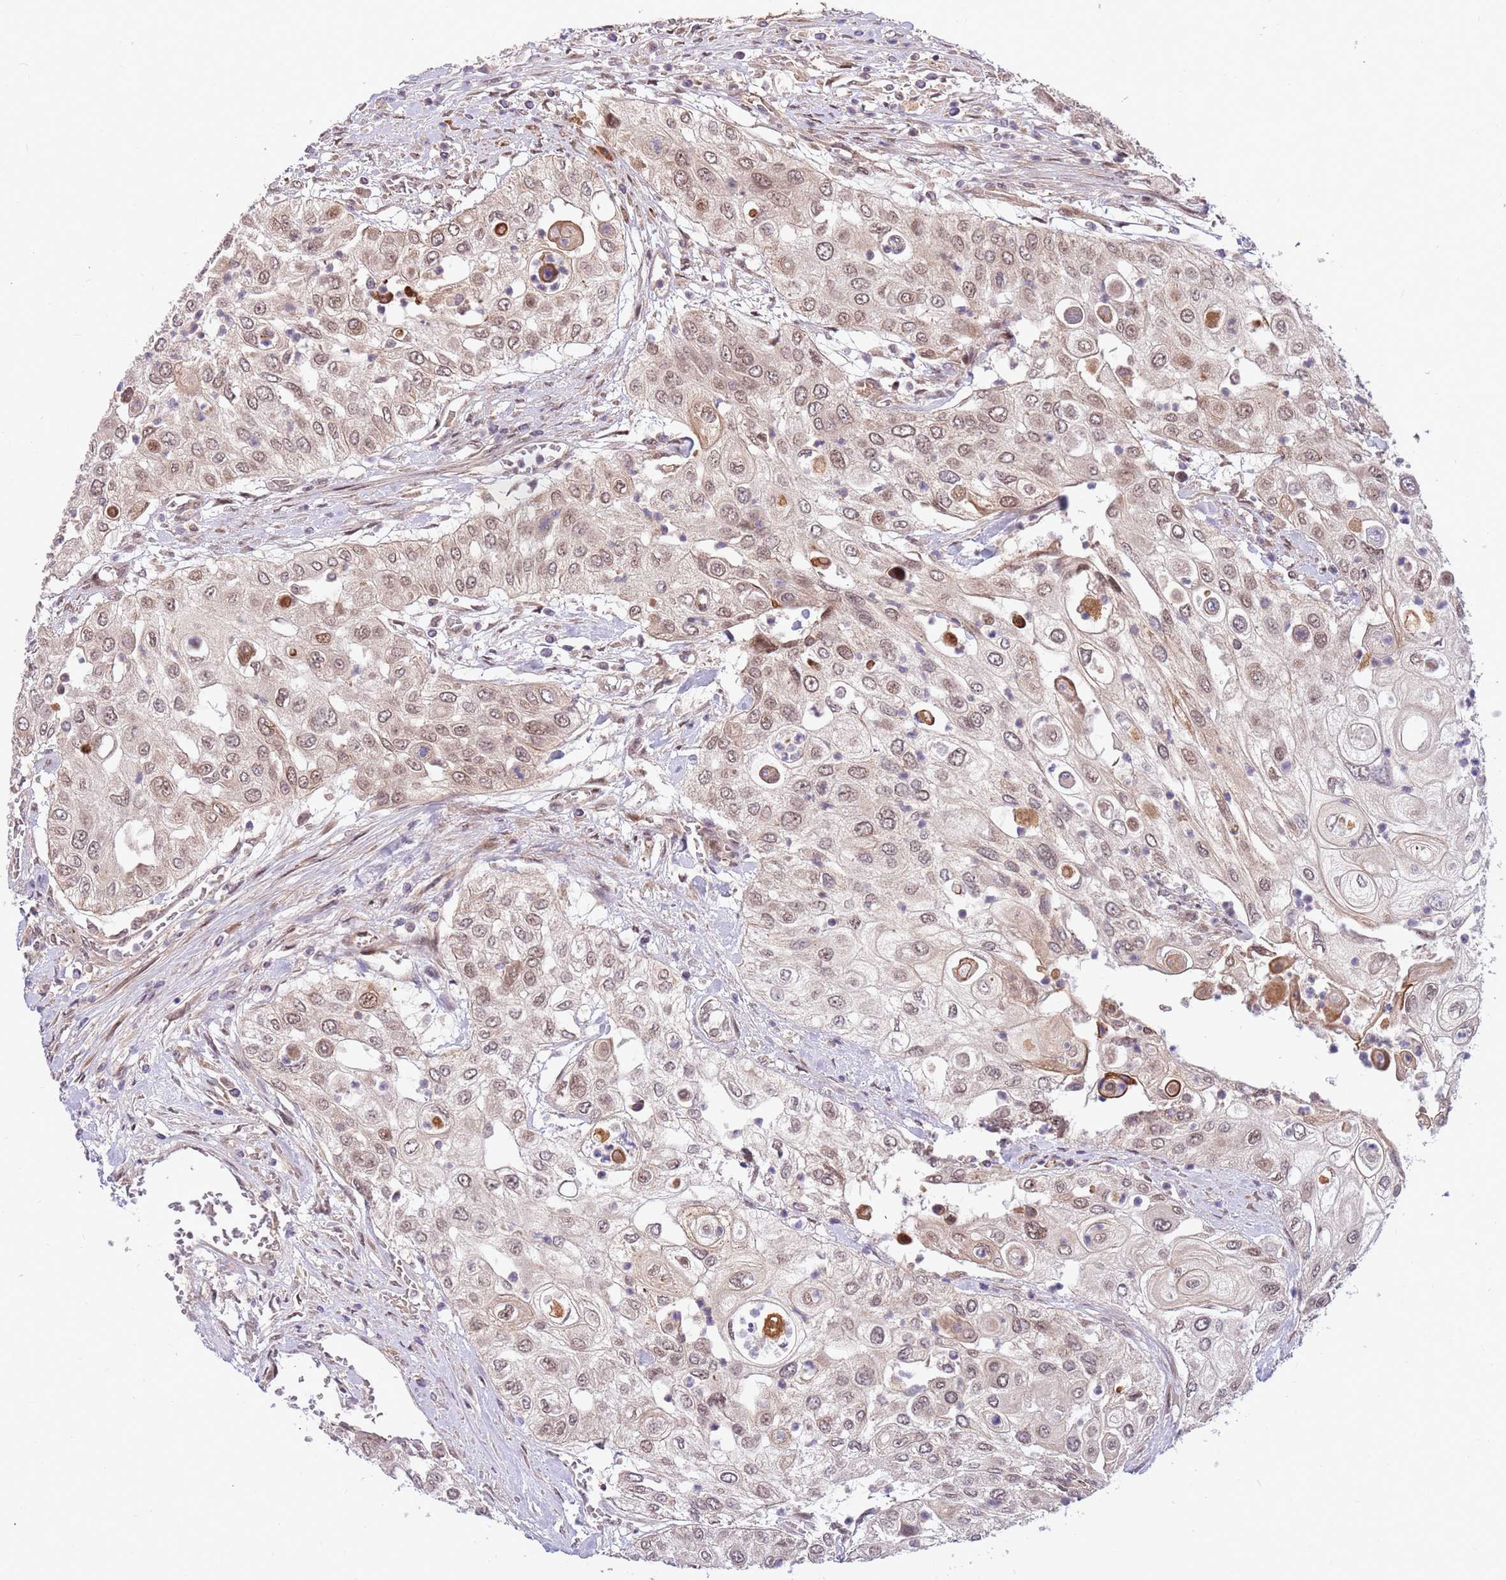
{"staining": {"intensity": "weak", "quantity": "25%-75%", "location": "nuclear"}, "tissue": "urothelial cancer", "cell_type": "Tumor cells", "image_type": "cancer", "snomed": [{"axis": "morphology", "description": "Urothelial carcinoma, High grade"}, {"axis": "topography", "description": "Urinary bladder"}], "caption": "A high-resolution image shows immunohistochemistry (IHC) staining of urothelial carcinoma (high-grade), which exhibits weak nuclear positivity in approximately 25%-75% of tumor cells.", "gene": "HAUS3", "patient": {"sex": "female", "age": 79}}